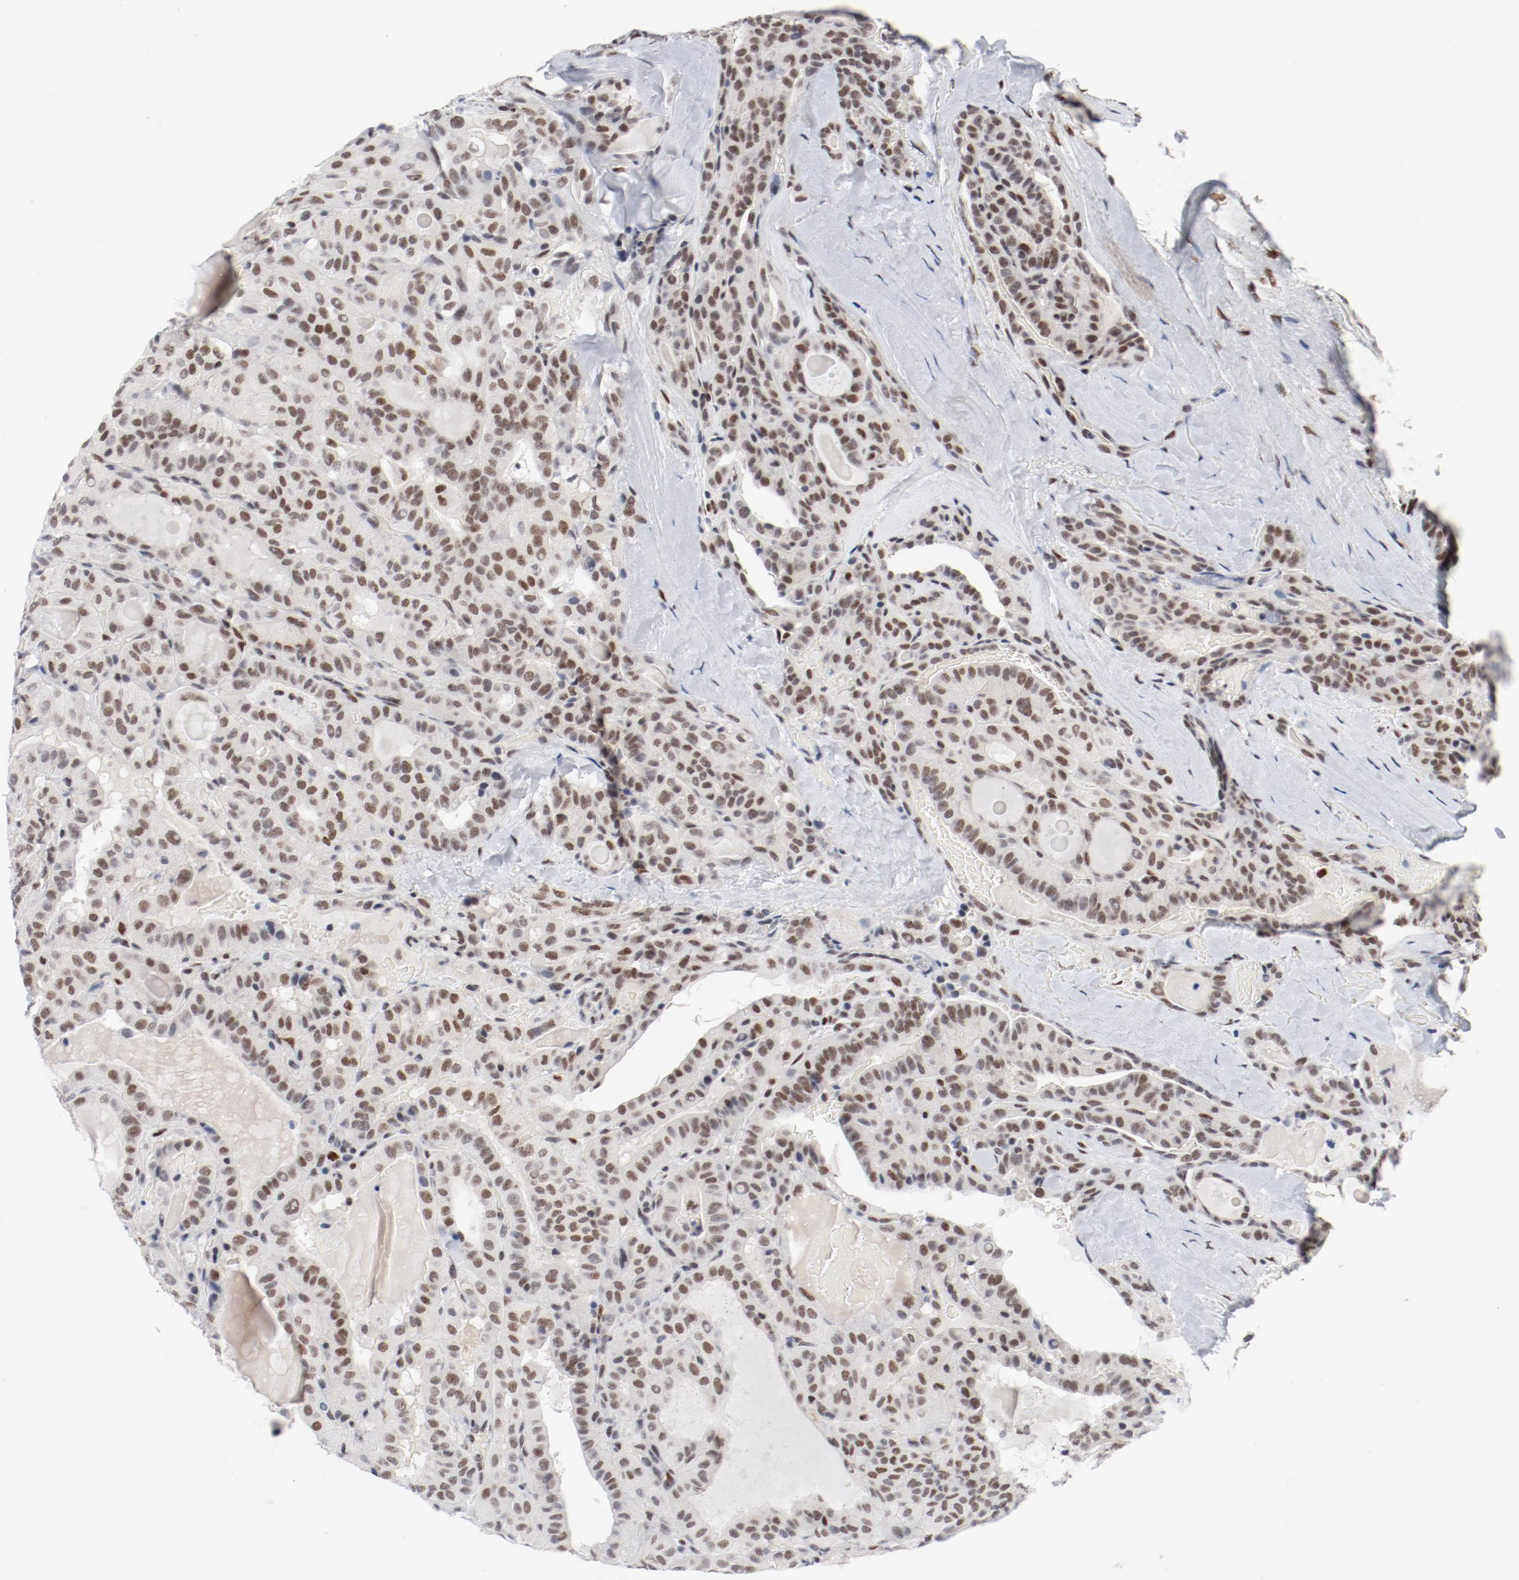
{"staining": {"intensity": "moderate", "quantity": ">75%", "location": "nuclear"}, "tissue": "thyroid cancer", "cell_type": "Tumor cells", "image_type": "cancer", "snomed": [{"axis": "morphology", "description": "Papillary adenocarcinoma, NOS"}, {"axis": "topography", "description": "Thyroid gland"}], "caption": "Protein analysis of thyroid cancer tissue reveals moderate nuclear expression in approximately >75% of tumor cells.", "gene": "ARNT", "patient": {"sex": "male", "age": 77}}